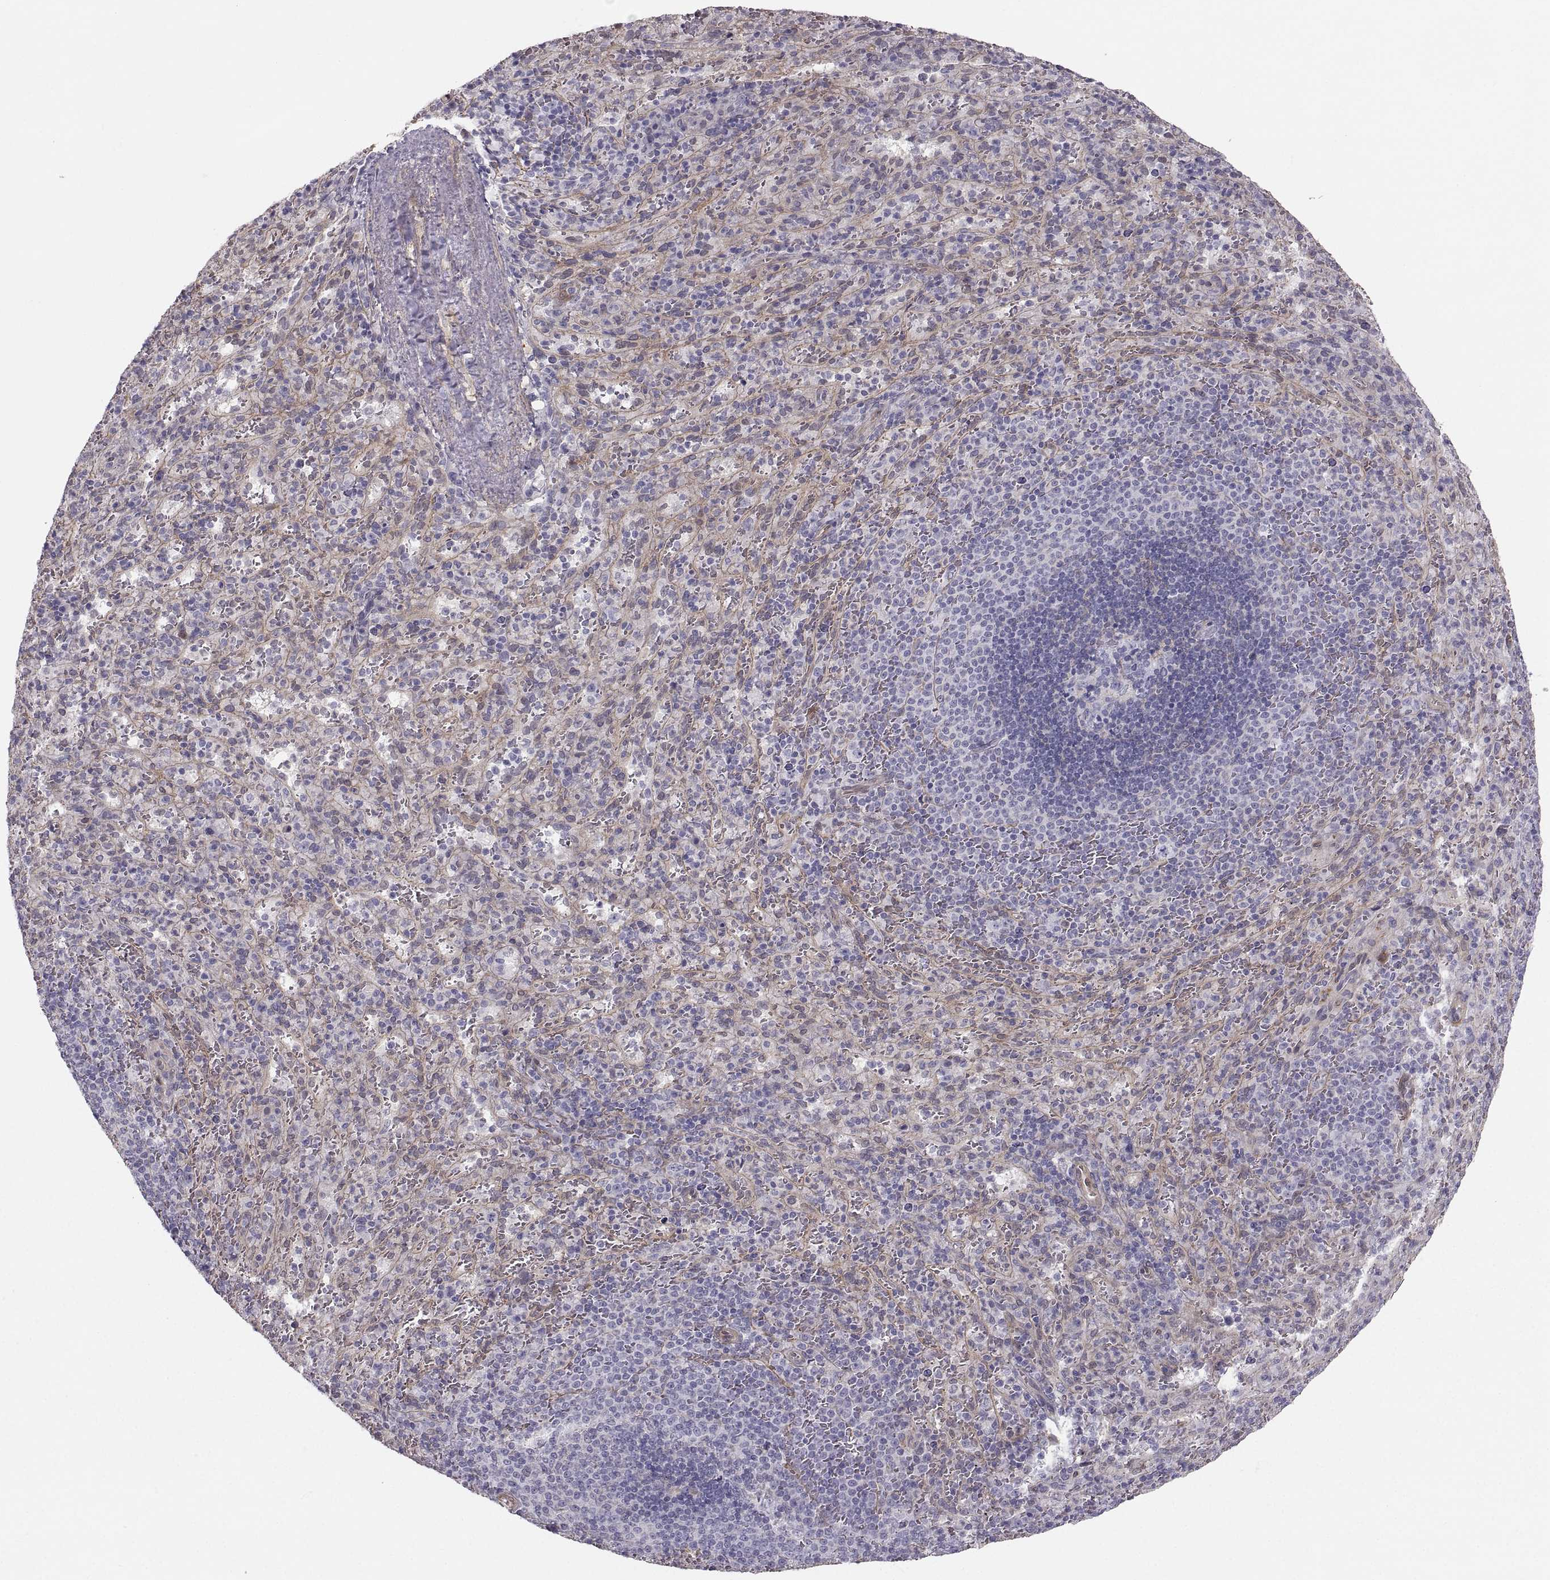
{"staining": {"intensity": "weak", "quantity": "25%-75%", "location": "cytoplasmic/membranous"}, "tissue": "spleen", "cell_type": "Cells in red pulp", "image_type": "normal", "snomed": [{"axis": "morphology", "description": "Normal tissue, NOS"}, {"axis": "topography", "description": "Spleen"}], "caption": "Immunohistochemical staining of benign human spleen exhibits low levels of weak cytoplasmic/membranous expression in approximately 25%-75% of cells in red pulp.", "gene": "PGM5", "patient": {"sex": "male", "age": 57}}